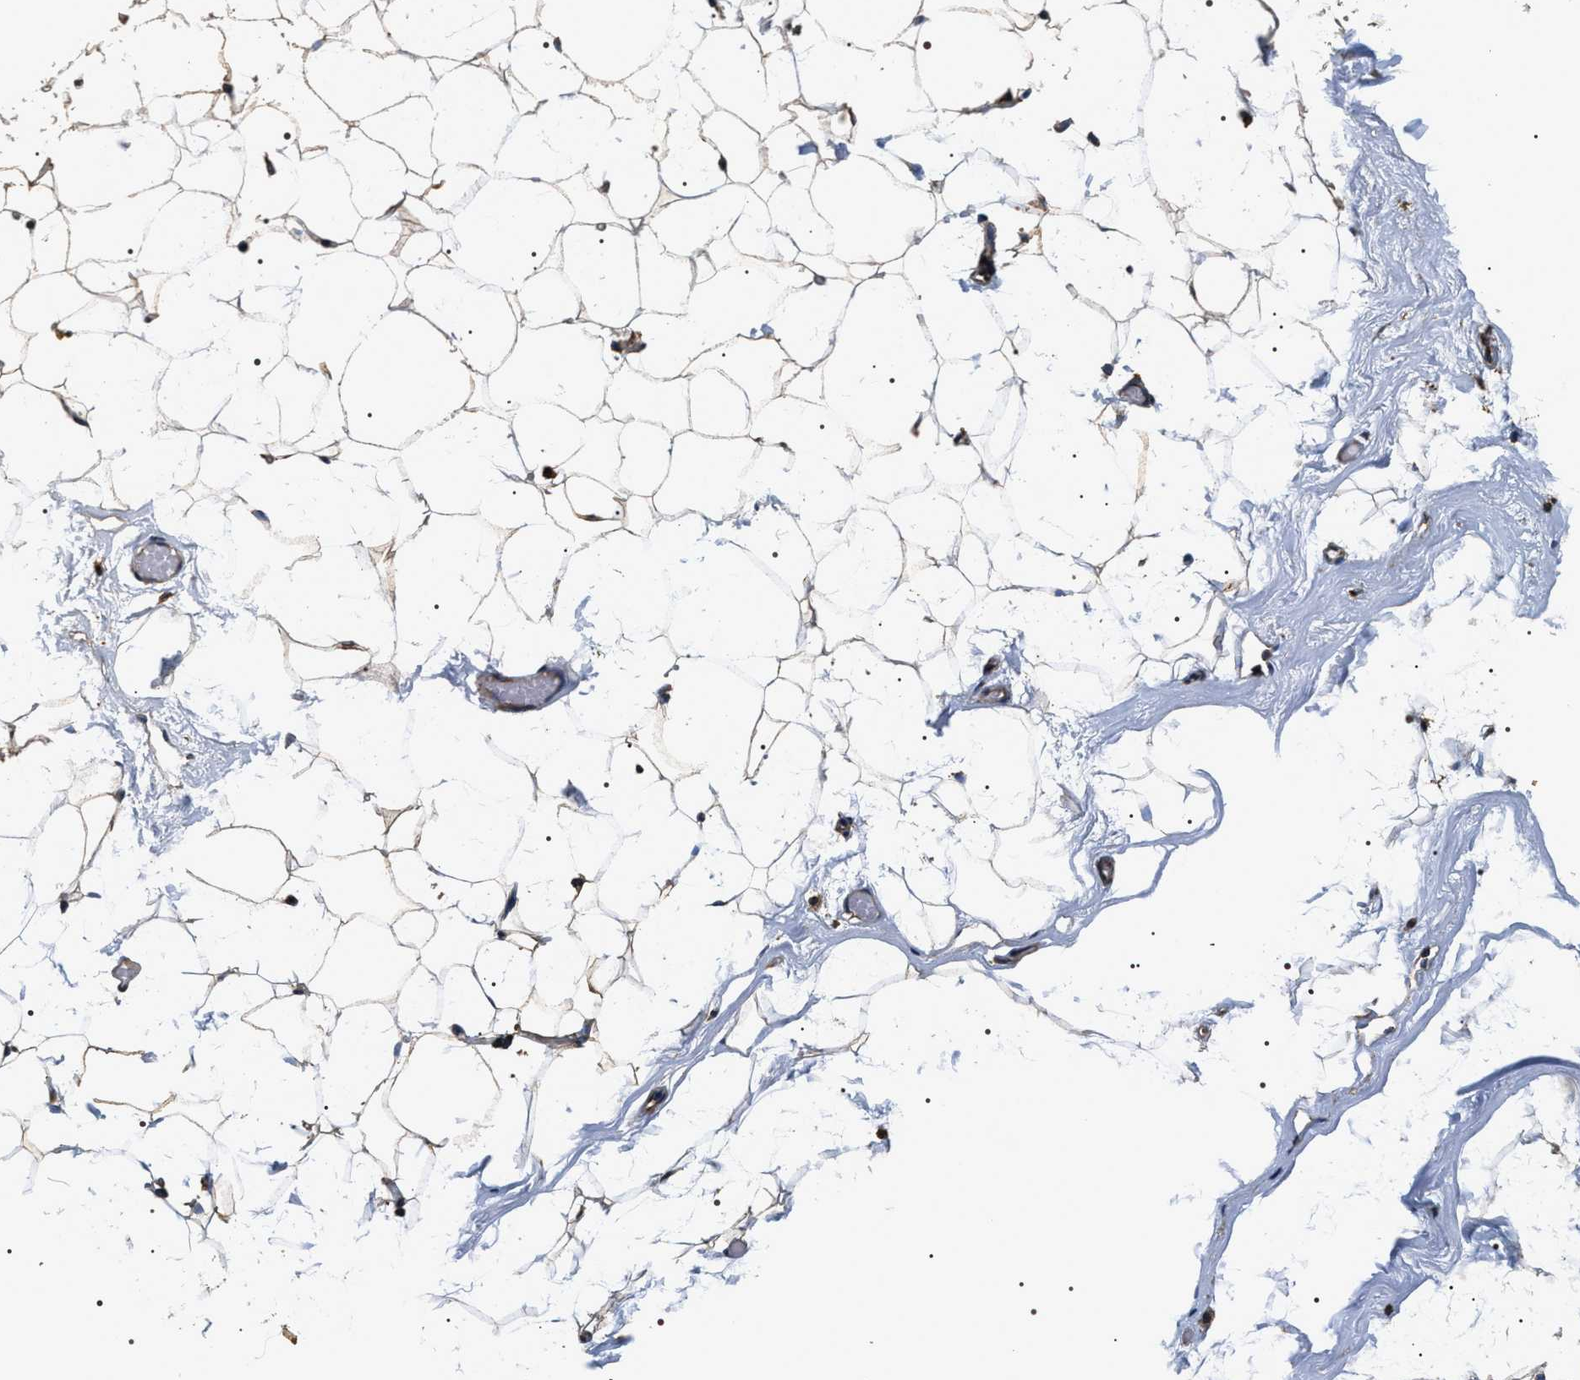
{"staining": {"intensity": "moderate", "quantity": "25%-75%", "location": "cytoplasmic/membranous"}, "tissue": "adipose tissue", "cell_type": "Adipocytes", "image_type": "normal", "snomed": [{"axis": "morphology", "description": "Normal tissue, NOS"}, {"axis": "topography", "description": "Breast"}, {"axis": "topography", "description": "Soft tissue"}], "caption": "Adipose tissue stained with DAB (3,3'-diaminobenzidine) immunohistochemistry shows medium levels of moderate cytoplasmic/membranous positivity in about 25%-75% of adipocytes.", "gene": "KTN1", "patient": {"sex": "female", "age": 75}}